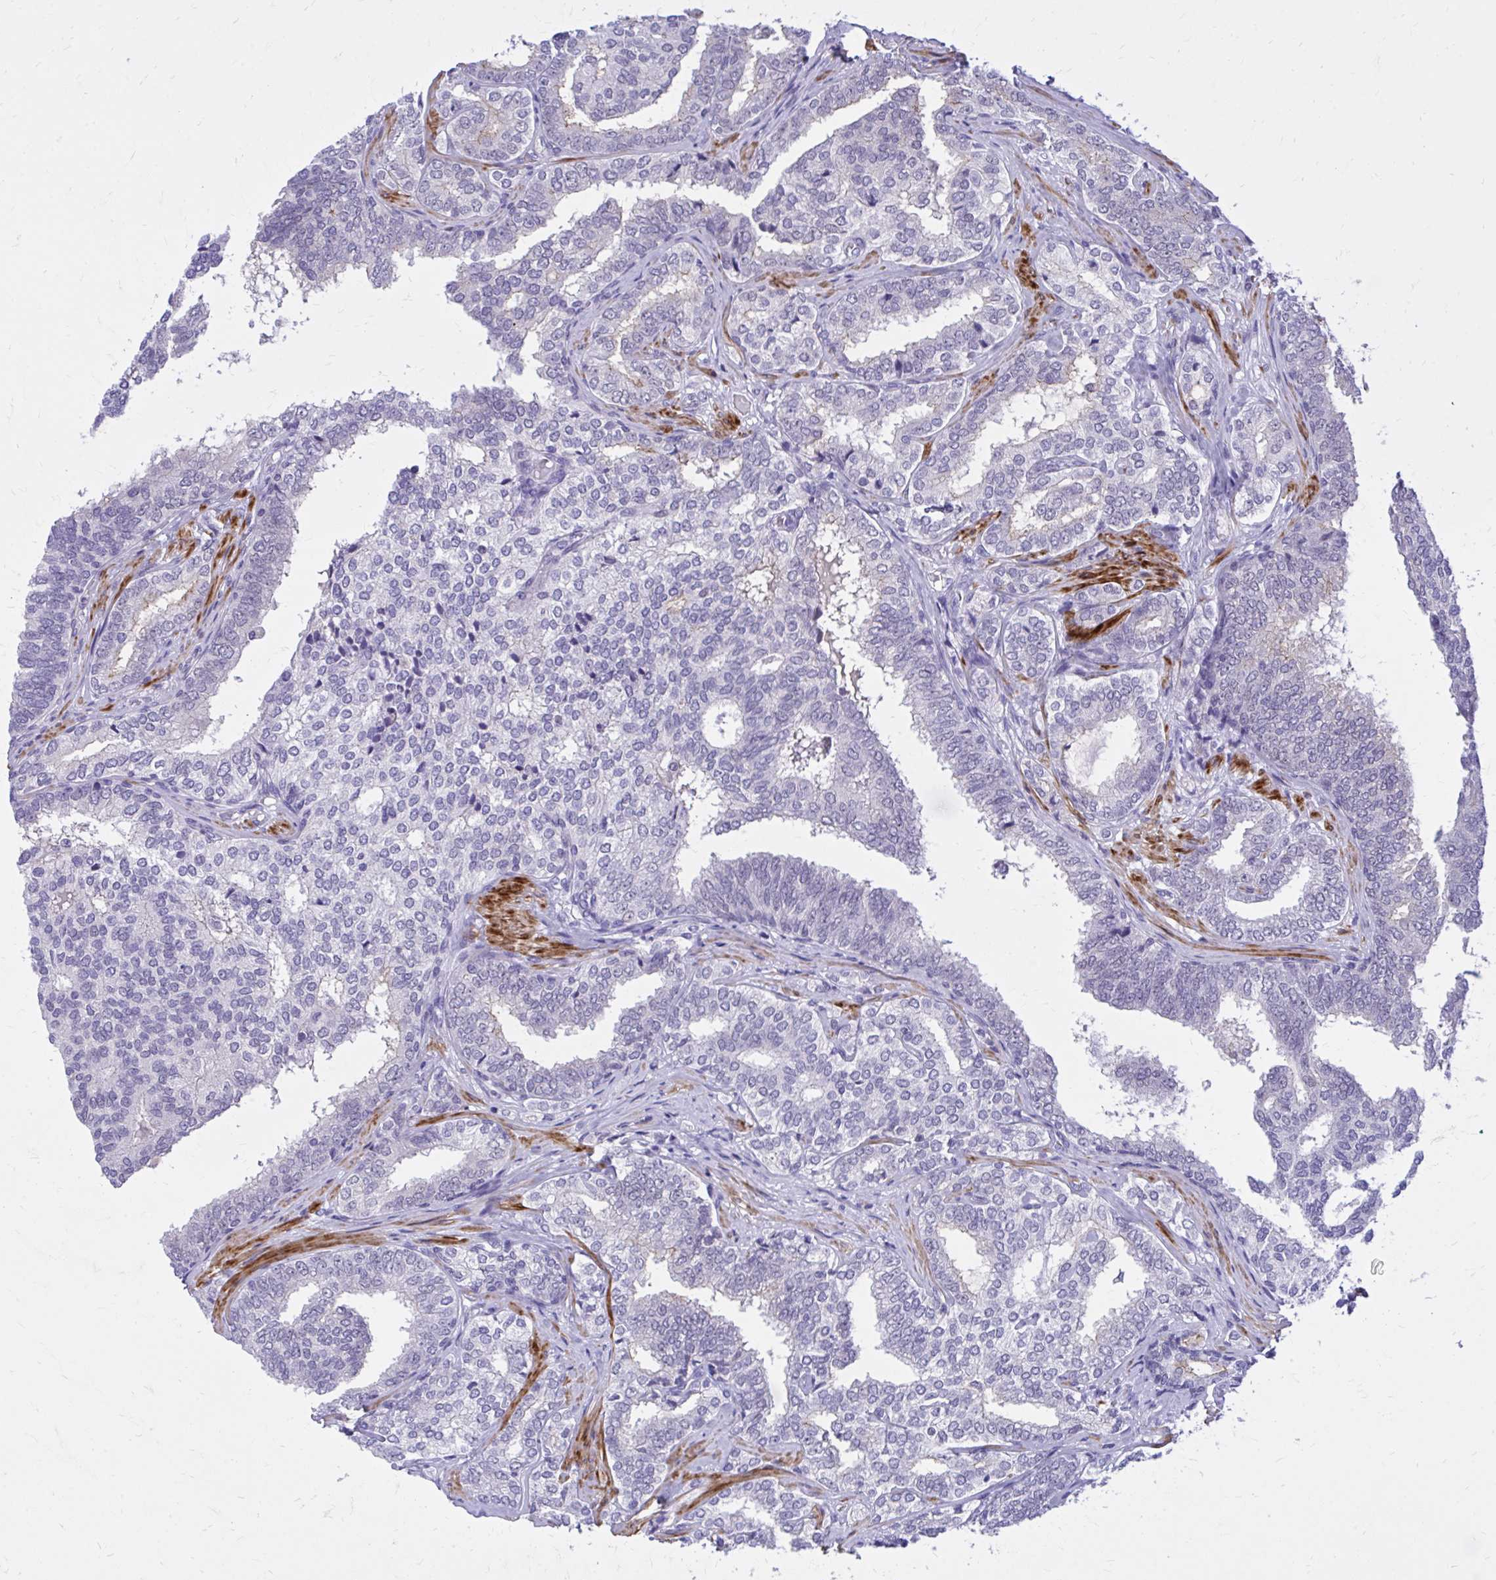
{"staining": {"intensity": "negative", "quantity": "none", "location": "none"}, "tissue": "prostate cancer", "cell_type": "Tumor cells", "image_type": "cancer", "snomed": [{"axis": "morphology", "description": "Adenocarcinoma, High grade"}, {"axis": "topography", "description": "Prostate"}], "caption": "A high-resolution photomicrograph shows immunohistochemistry (IHC) staining of prostate adenocarcinoma (high-grade), which displays no significant staining in tumor cells. (DAB immunohistochemistry visualized using brightfield microscopy, high magnification).", "gene": "ZBTB25", "patient": {"sex": "male", "age": 72}}